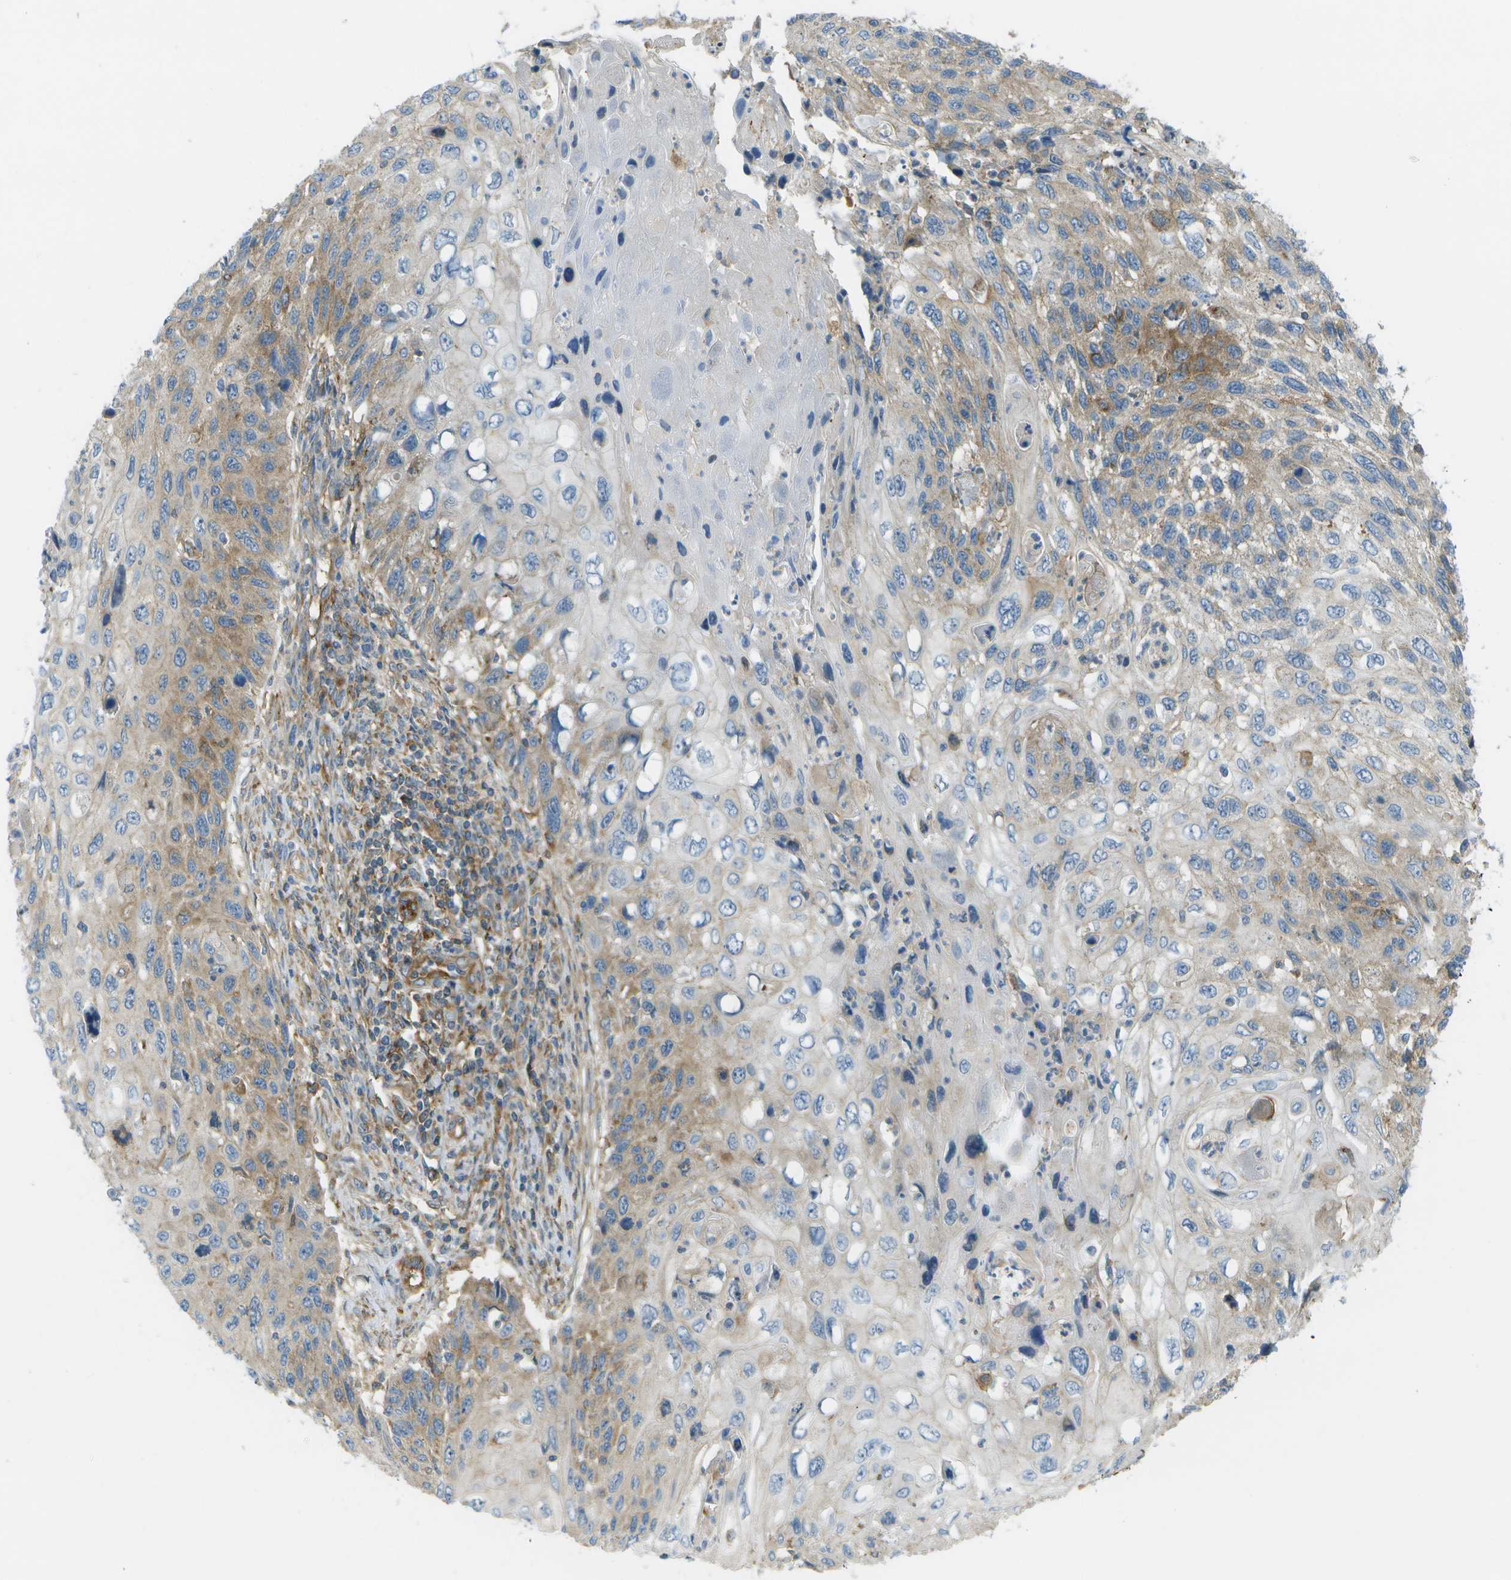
{"staining": {"intensity": "moderate", "quantity": "<25%", "location": "cytoplasmic/membranous"}, "tissue": "cervical cancer", "cell_type": "Tumor cells", "image_type": "cancer", "snomed": [{"axis": "morphology", "description": "Squamous cell carcinoma, NOS"}, {"axis": "topography", "description": "Cervix"}], "caption": "Brown immunohistochemical staining in squamous cell carcinoma (cervical) displays moderate cytoplasmic/membranous staining in approximately <25% of tumor cells. Using DAB (brown) and hematoxylin (blue) stains, captured at high magnification using brightfield microscopy.", "gene": "WNK2", "patient": {"sex": "female", "age": 70}}